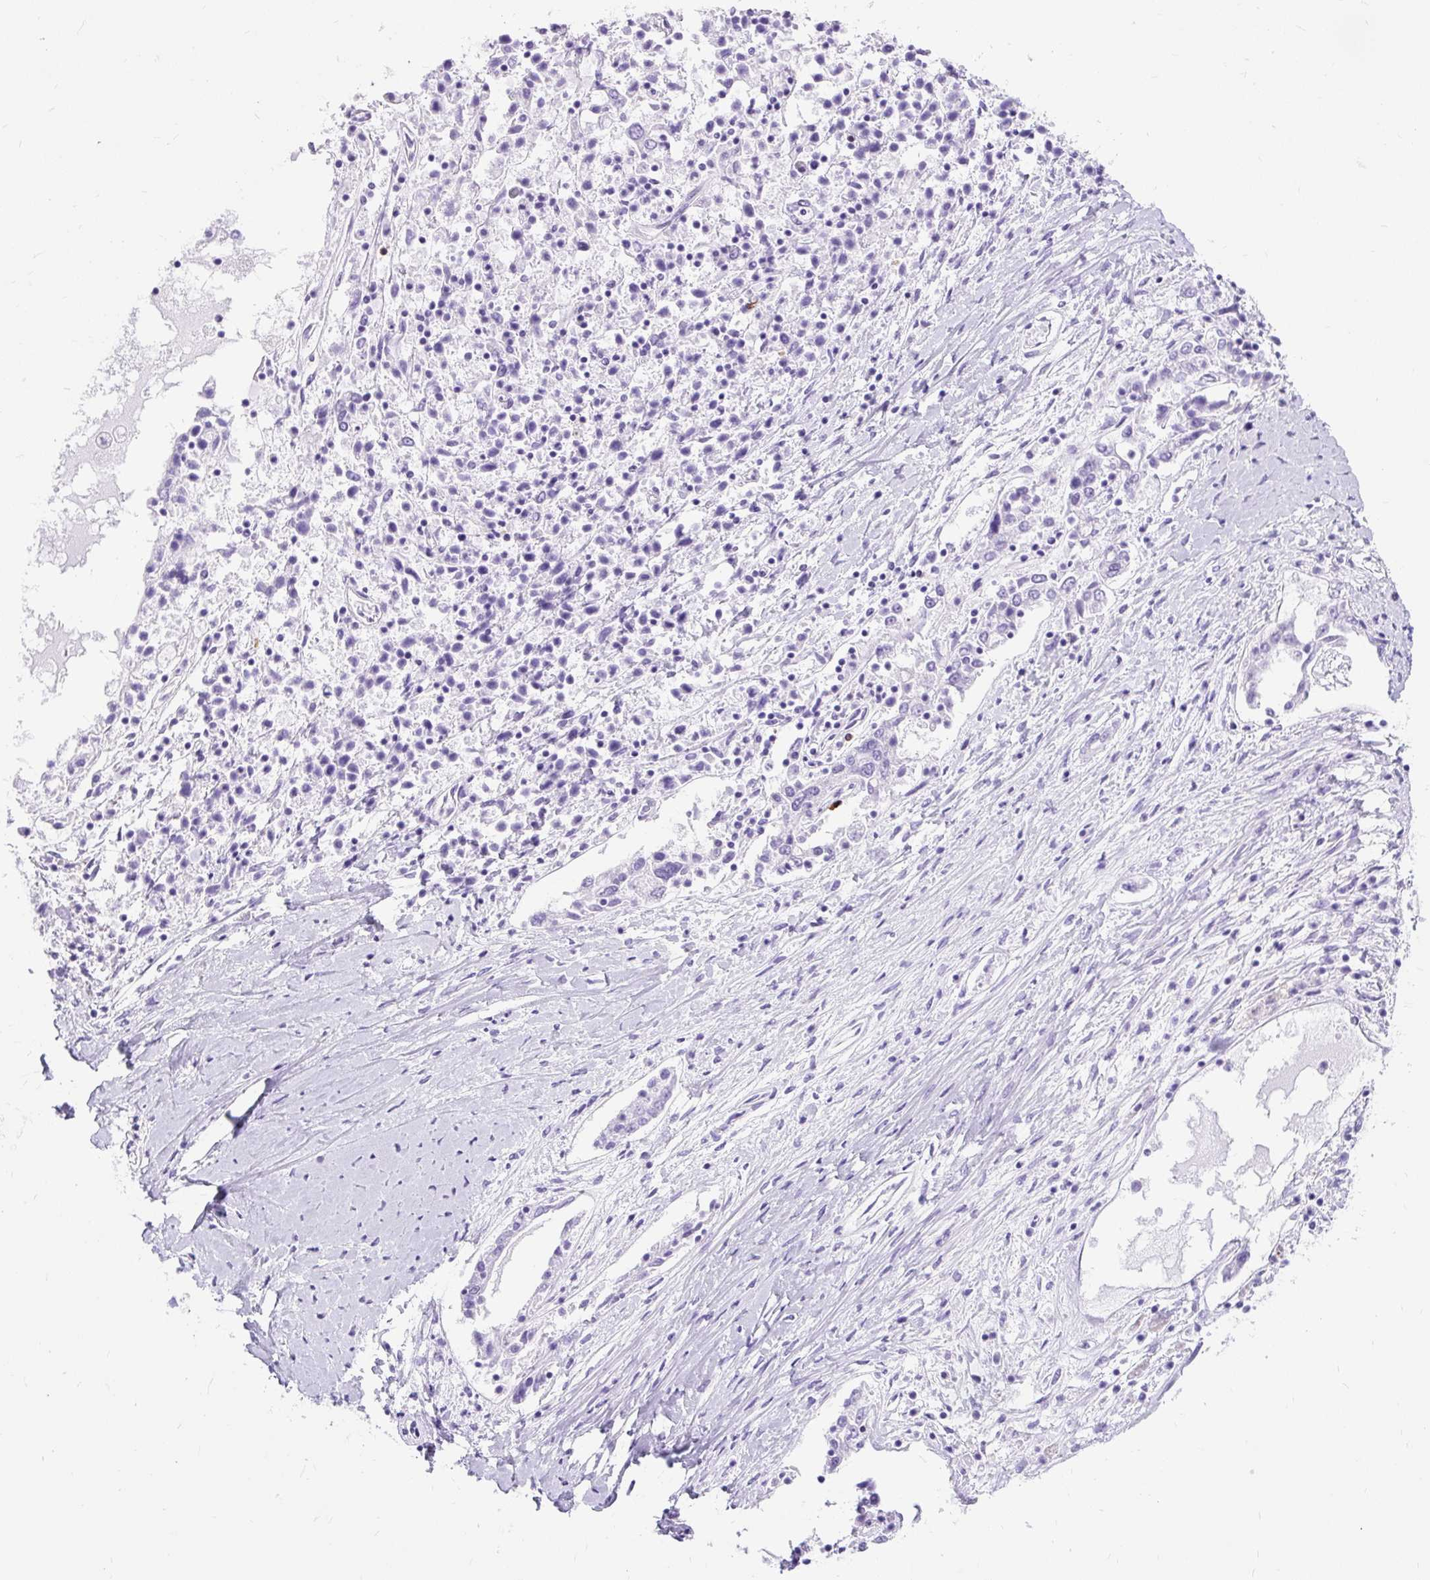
{"staining": {"intensity": "negative", "quantity": "none", "location": "none"}, "tissue": "ovarian cancer", "cell_type": "Tumor cells", "image_type": "cancer", "snomed": [{"axis": "morphology", "description": "Carcinoma, endometroid"}, {"axis": "topography", "description": "Ovary"}], "caption": "There is no significant staining in tumor cells of ovarian cancer.", "gene": "PVALB", "patient": {"sex": "female", "age": 62}}